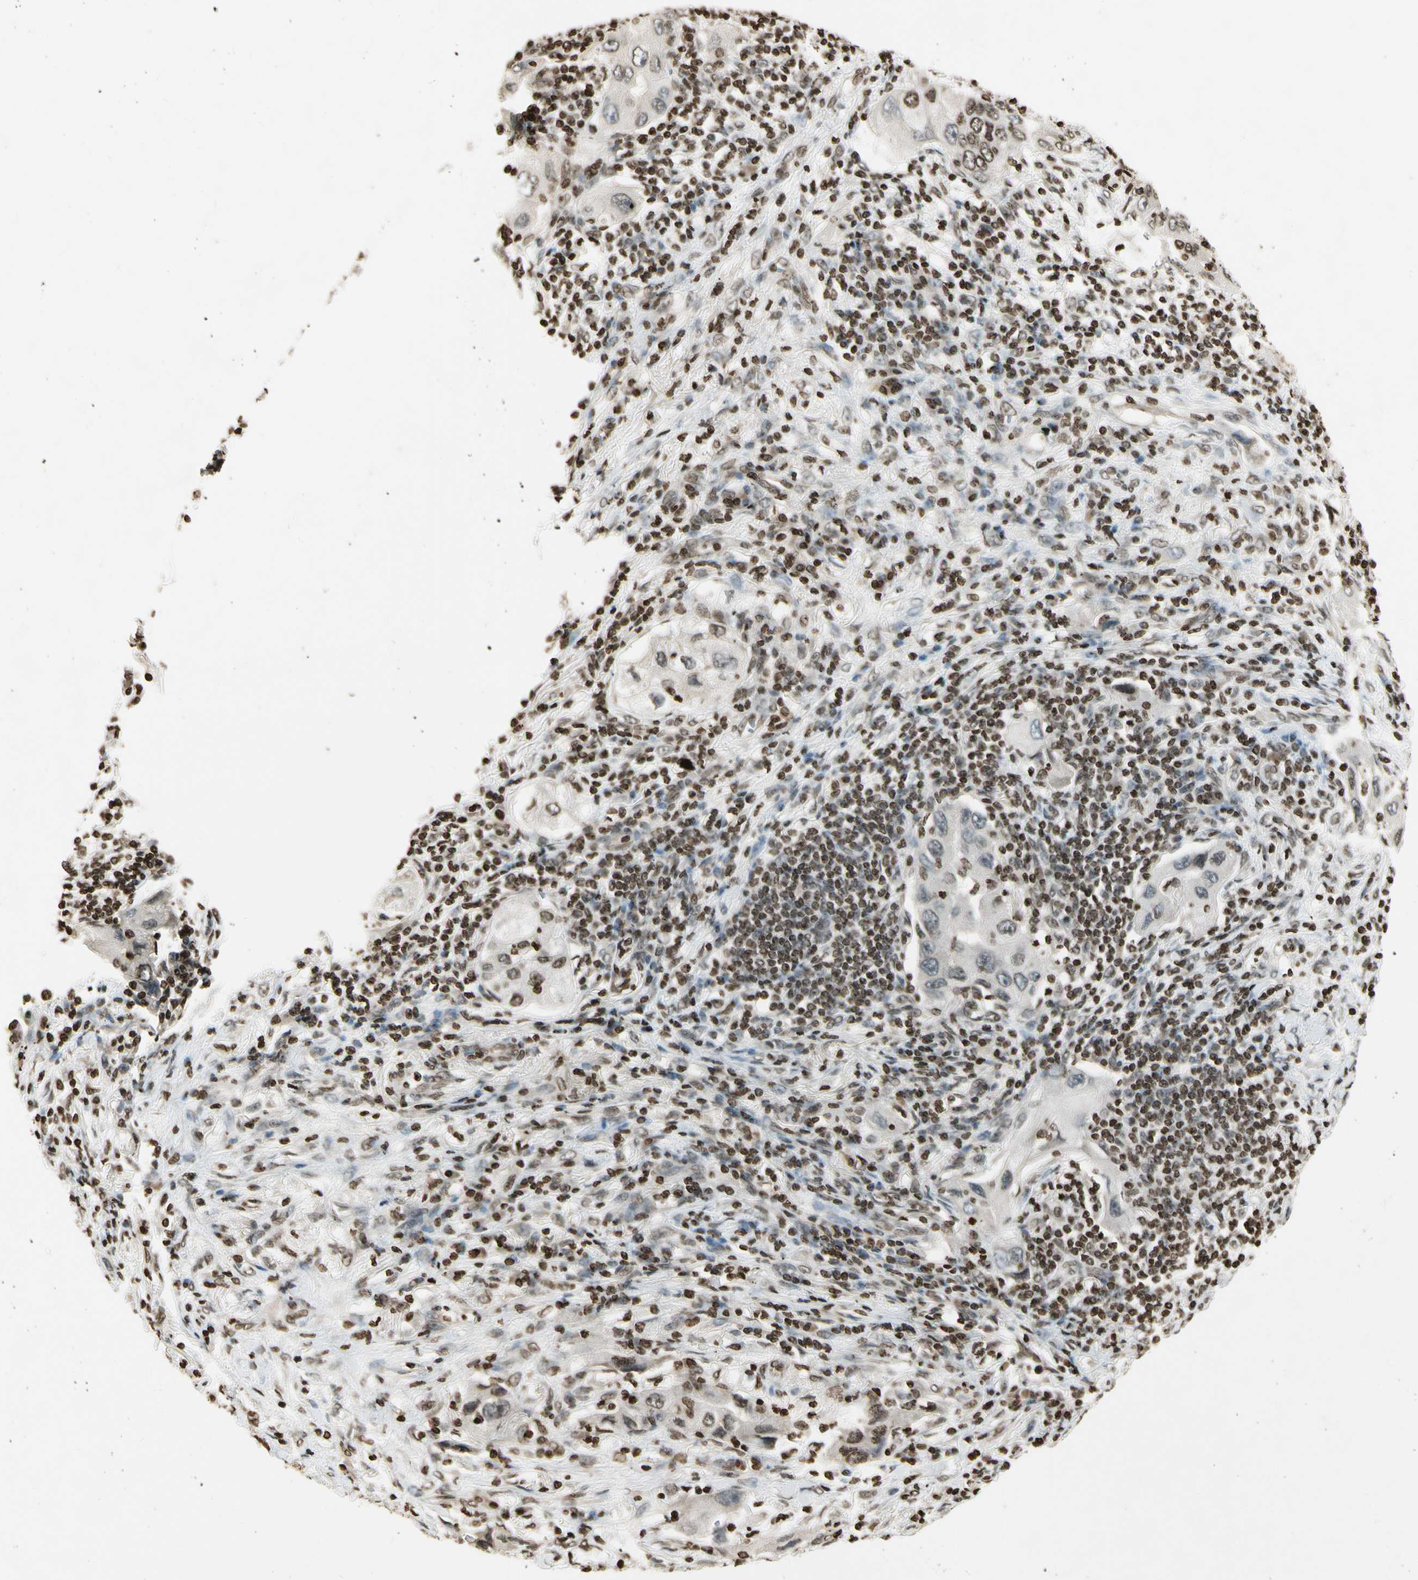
{"staining": {"intensity": "weak", "quantity": "25%-75%", "location": "cytoplasmic/membranous,nuclear"}, "tissue": "lung cancer", "cell_type": "Tumor cells", "image_type": "cancer", "snomed": [{"axis": "morphology", "description": "Adenocarcinoma, NOS"}, {"axis": "topography", "description": "Lung"}], "caption": "DAB immunohistochemical staining of adenocarcinoma (lung) shows weak cytoplasmic/membranous and nuclear protein staining in approximately 25%-75% of tumor cells. (IHC, brightfield microscopy, high magnification).", "gene": "RORA", "patient": {"sex": "female", "age": 65}}